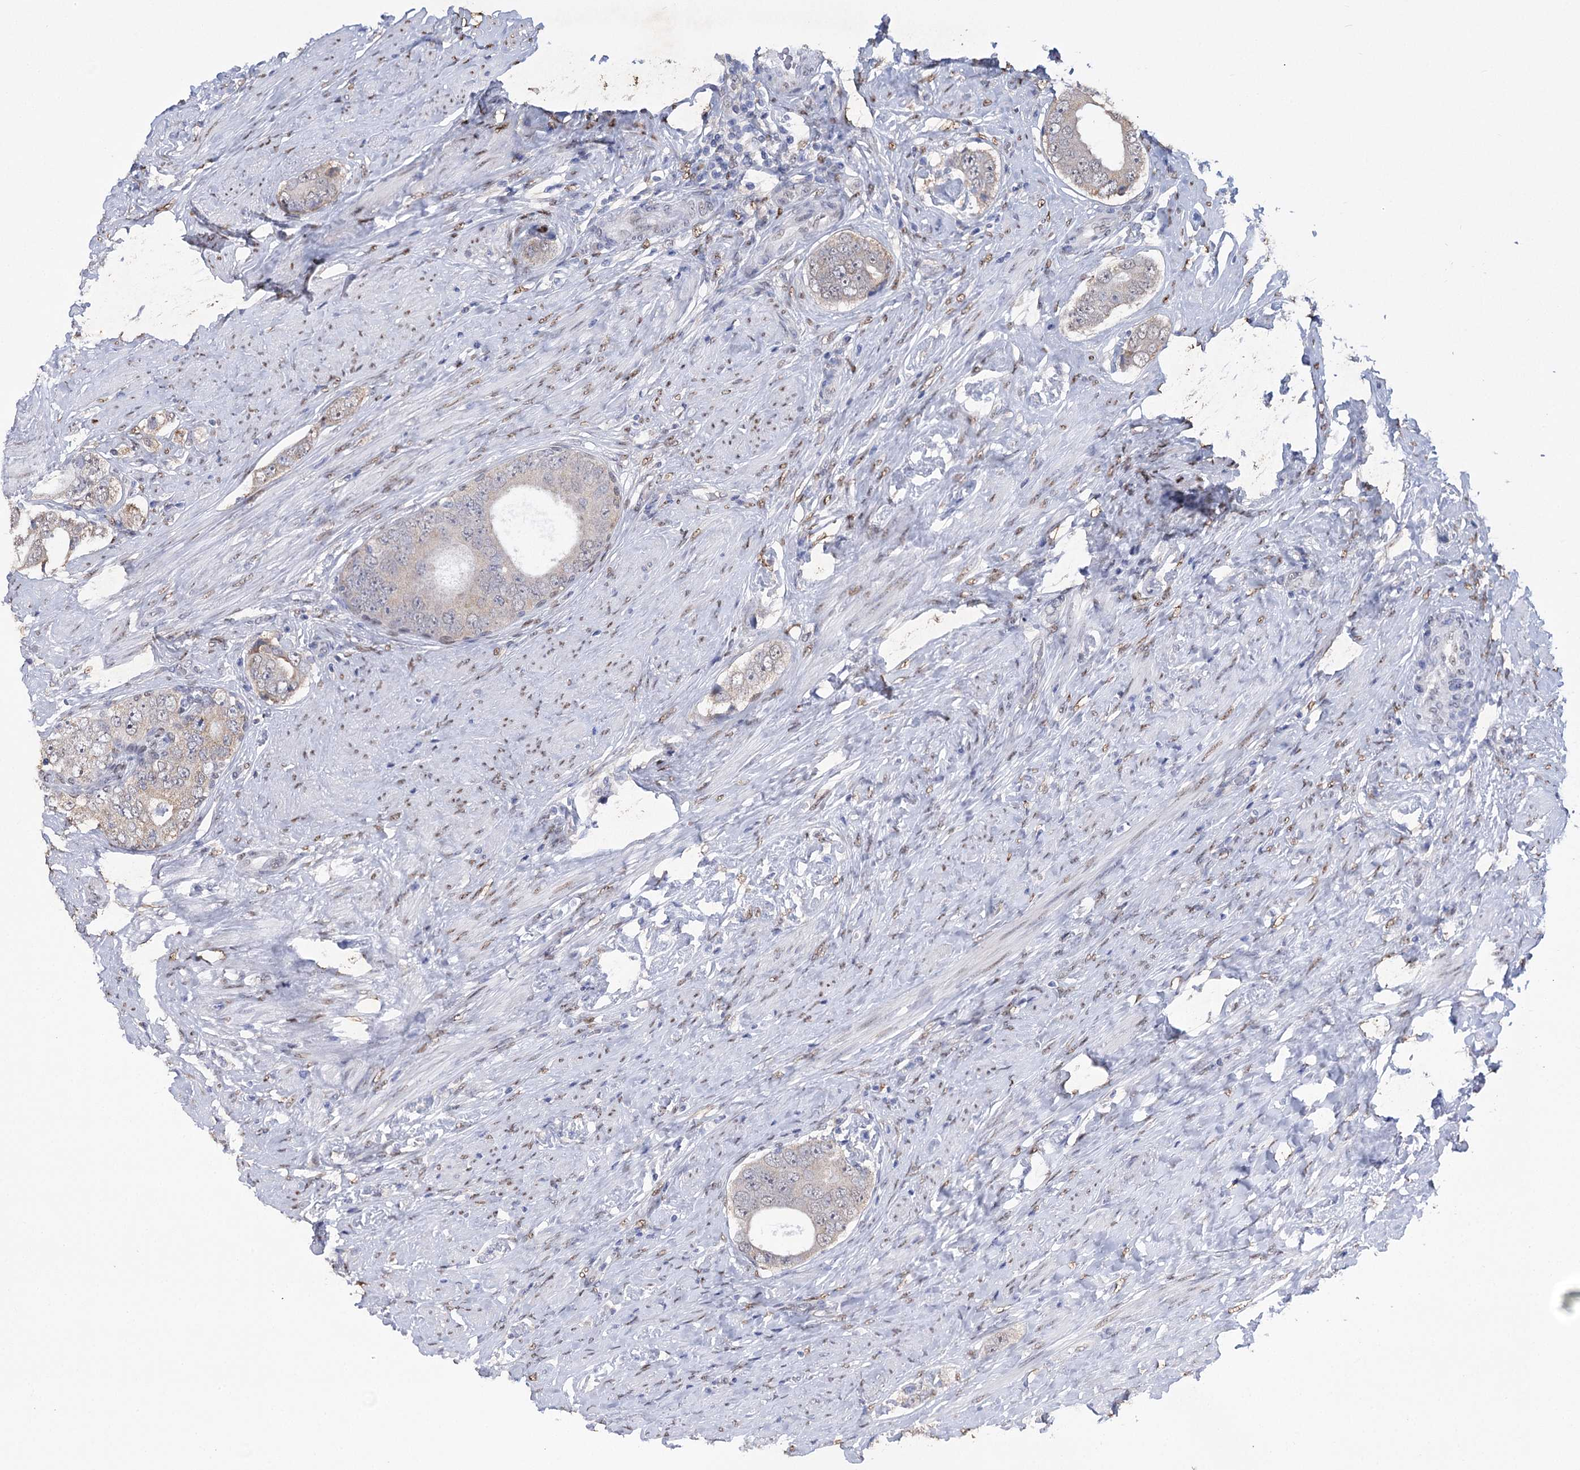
{"staining": {"intensity": "negative", "quantity": "none", "location": "none"}, "tissue": "prostate cancer", "cell_type": "Tumor cells", "image_type": "cancer", "snomed": [{"axis": "morphology", "description": "Adenocarcinoma, High grade"}, {"axis": "topography", "description": "Prostate"}], "caption": "IHC micrograph of human prostate cancer (high-grade adenocarcinoma) stained for a protein (brown), which reveals no positivity in tumor cells. The staining was performed using DAB to visualize the protein expression in brown, while the nuclei were stained in blue with hematoxylin (Magnification: 20x).", "gene": "NFU1", "patient": {"sex": "male", "age": 56}}